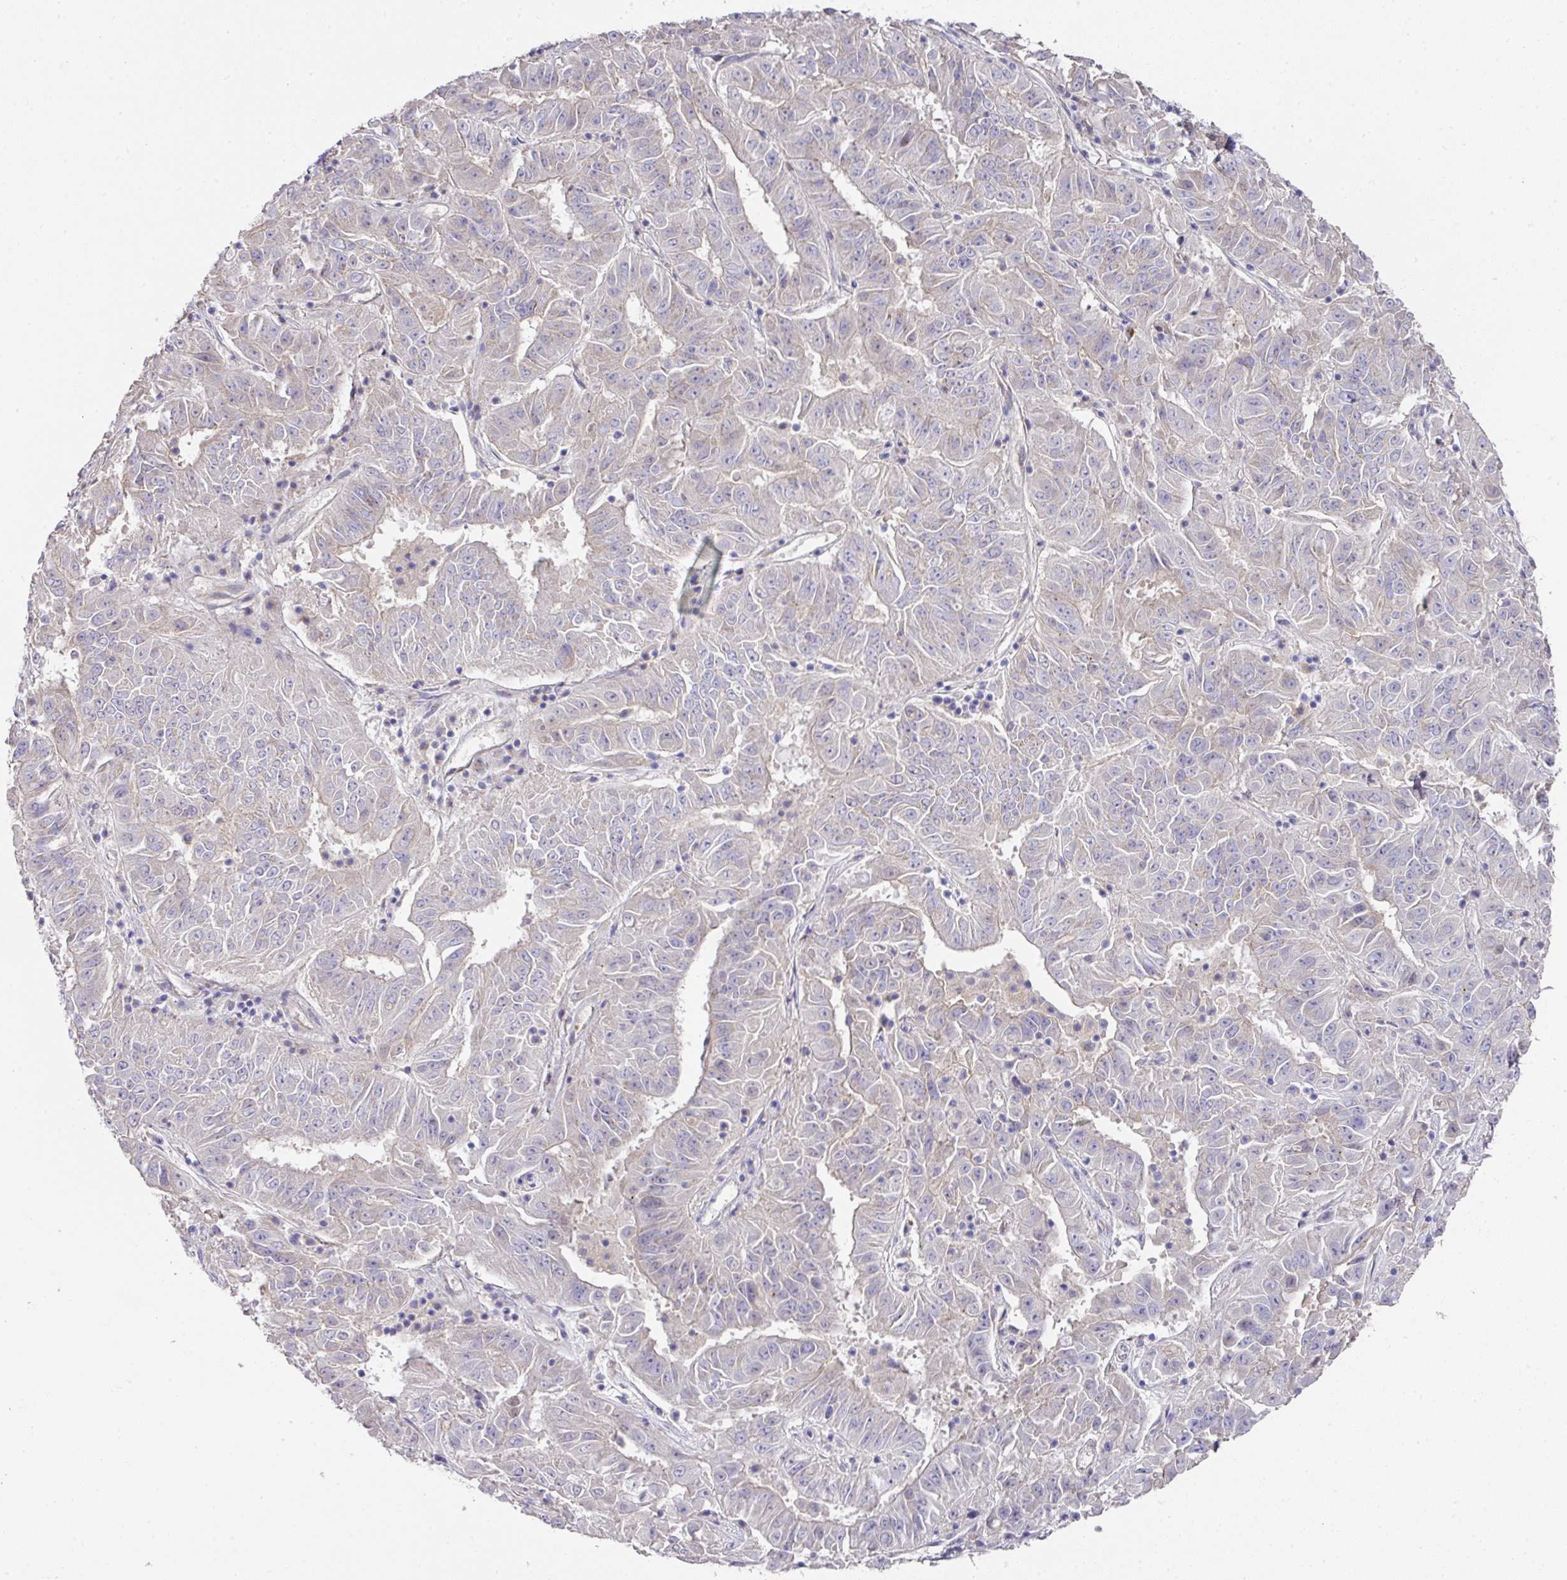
{"staining": {"intensity": "negative", "quantity": "none", "location": "none"}, "tissue": "pancreatic cancer", "cell_type": "Tumor cells", "image_type": "cancer", "snomed": [{"axis": "morphology", "description": "Adenocarcinoma, NOS"}, {"axis": "topography", "description": "Pancreas"}], "caption": "An image of human adenocarcinoma (pancreatic) is negative for staining in tumor cells. Nuclei are stained in blue.", "gene": "TARM1", "patient": {"sex": "male", "age": 63}}